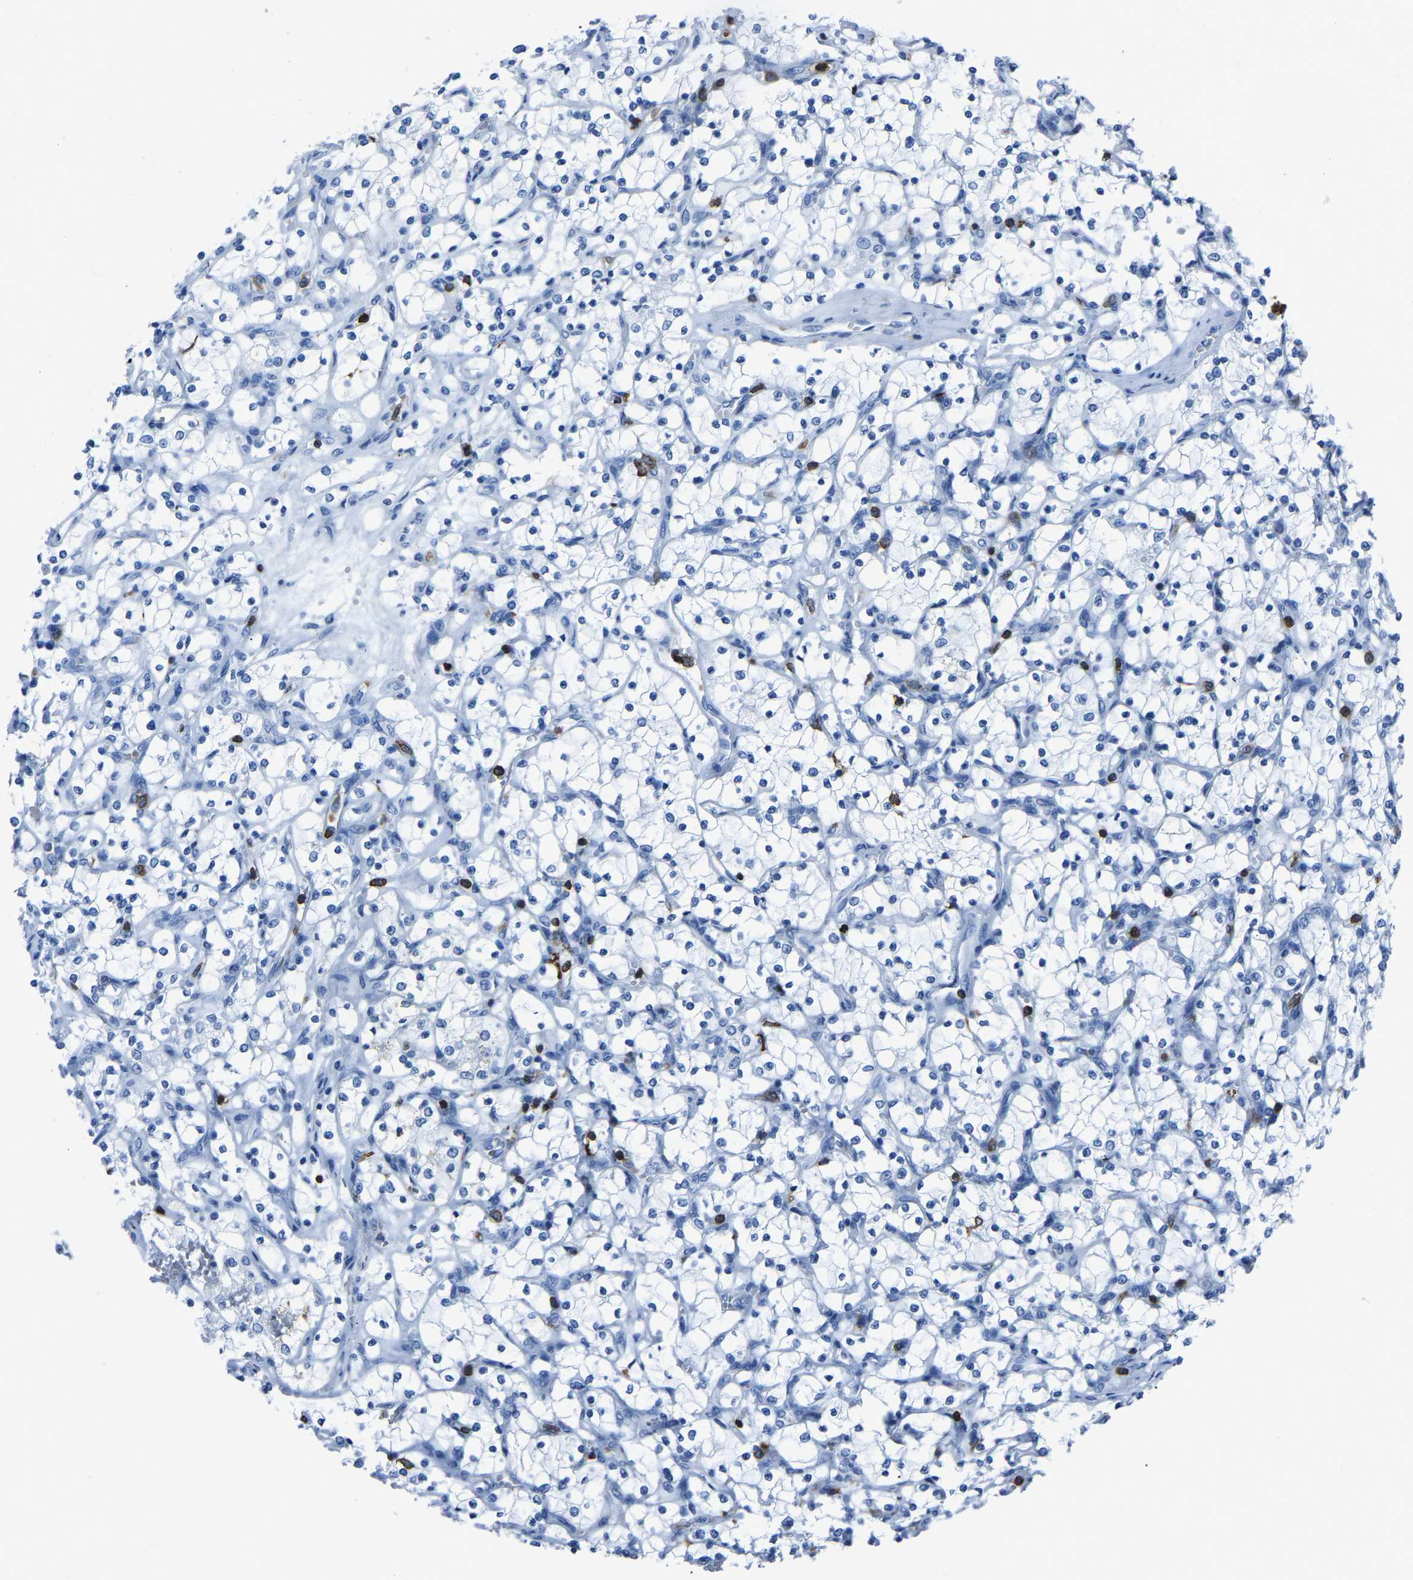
{"staining": {"intensity": "negative", "quantity": "none", "location": "none"}, "tissue": "renal cancer", "cell_type": "Tumor cells", "image_type": "cancer", "snomed": [{"axis": "morphology", "description": "Adenocarcinoma, NOS"}, {"axis": "topography", "description": "Kidney"}], "caption": "A micrograph of human renal cancer is negative for staining in tumor cells. Nuclei are stained in blue.", "gene": "LSP1", "patient": {"sex": "female", "age": 69}}